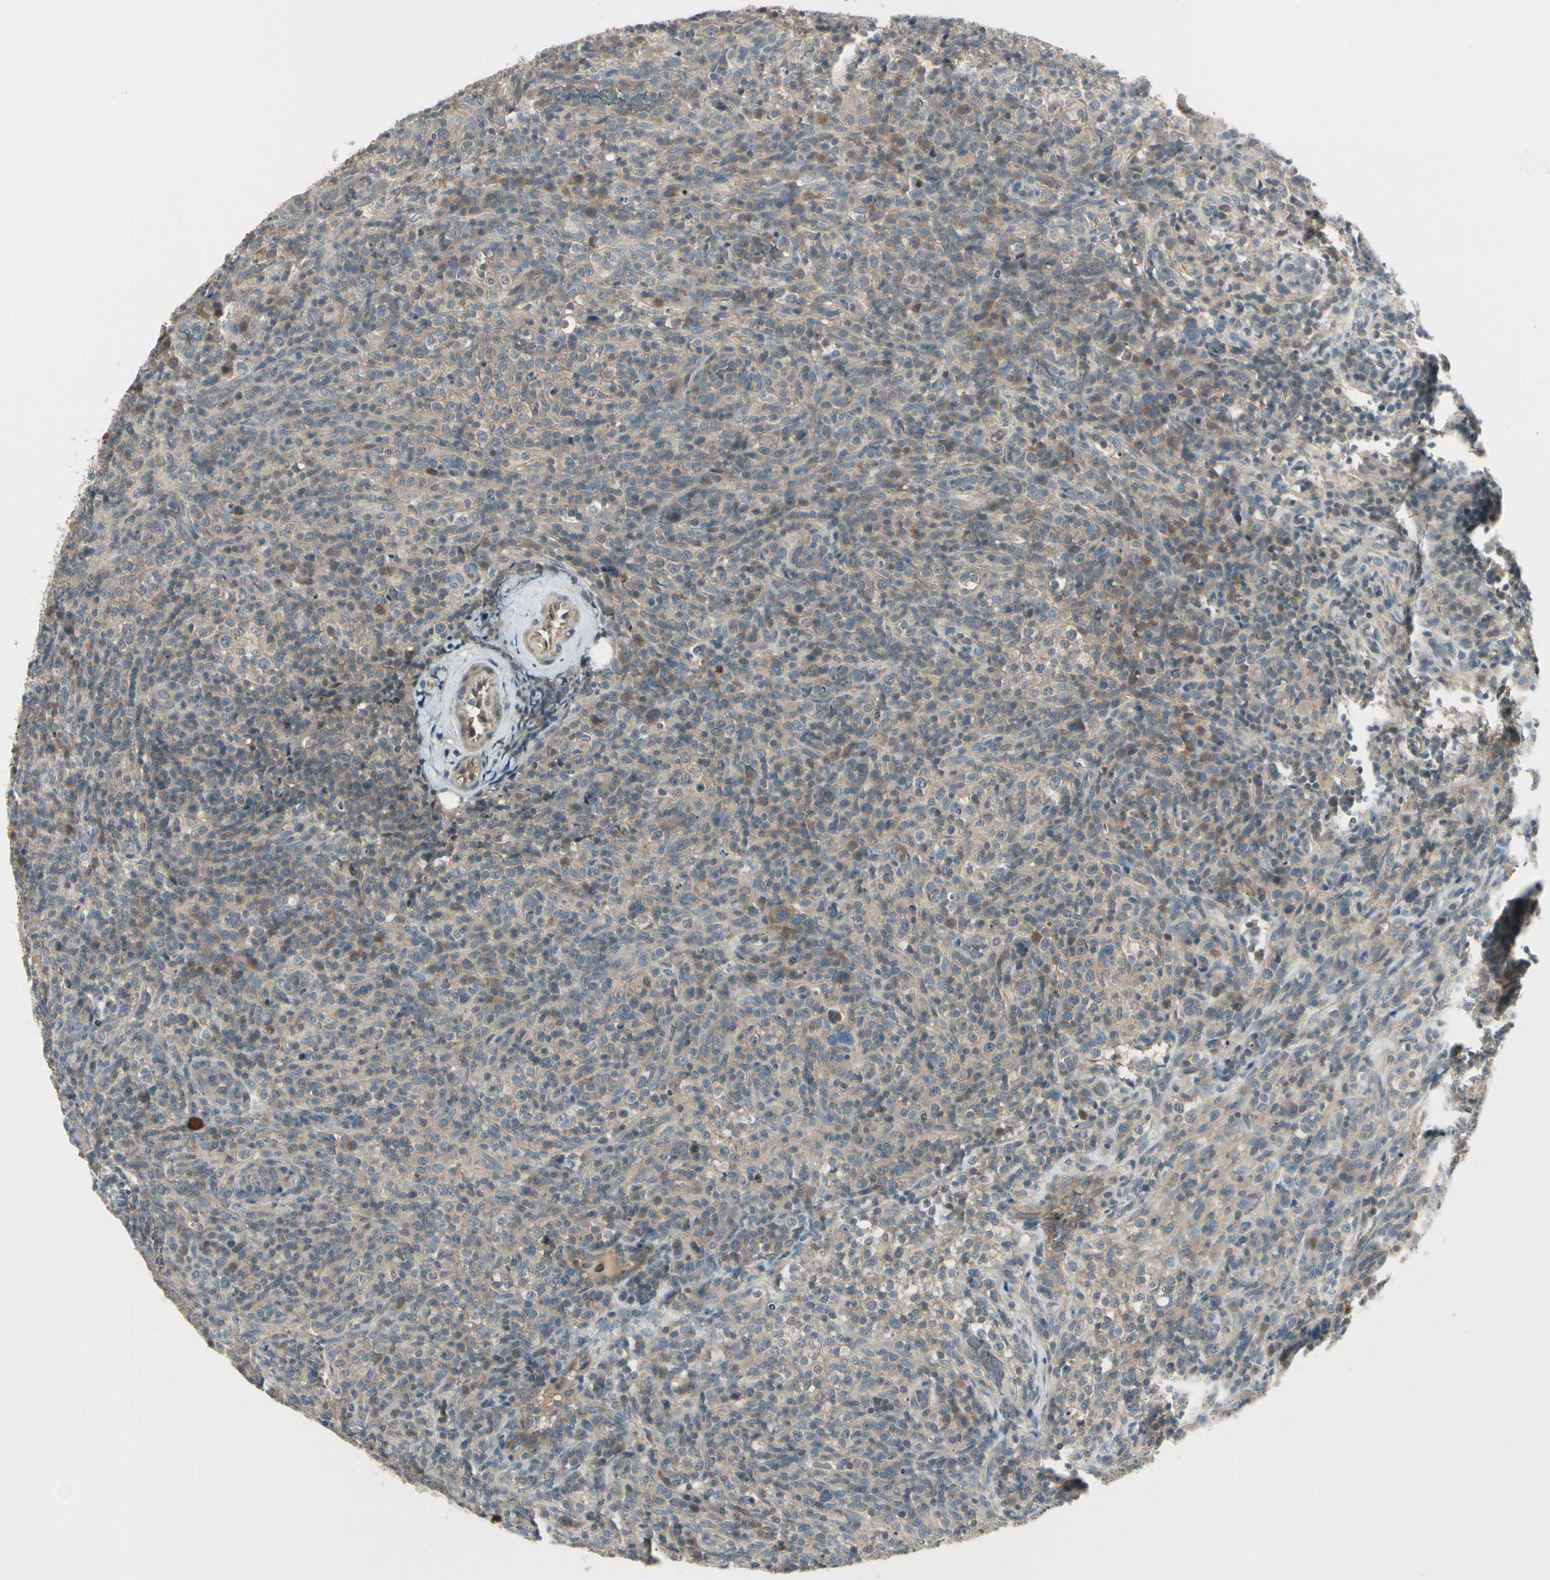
{"staining": {"intensity": "weak", "quantity": "25%-75%", "location": "cytoplasmic/membranous"}, "tissue": "lymphoma", "cell_type": "Tumor cells", "image_type": "cancer", "snomed": [{"axis": "morphology", "description": "Malignant lymphoma, non-Hodgkin's type, High grade"}, {"axis": "topography", "description": "Lymph node"}], "caption": "Immunohistochemistry photomicrograph of lymphoma stained for a protein (brown), which exhibits low levels of weak cytoplasmic/membranous staining in about 25%-75% of tumor cells.", "gene": "PPP3CB", "patient": {"sex": "female", "age": 76}}